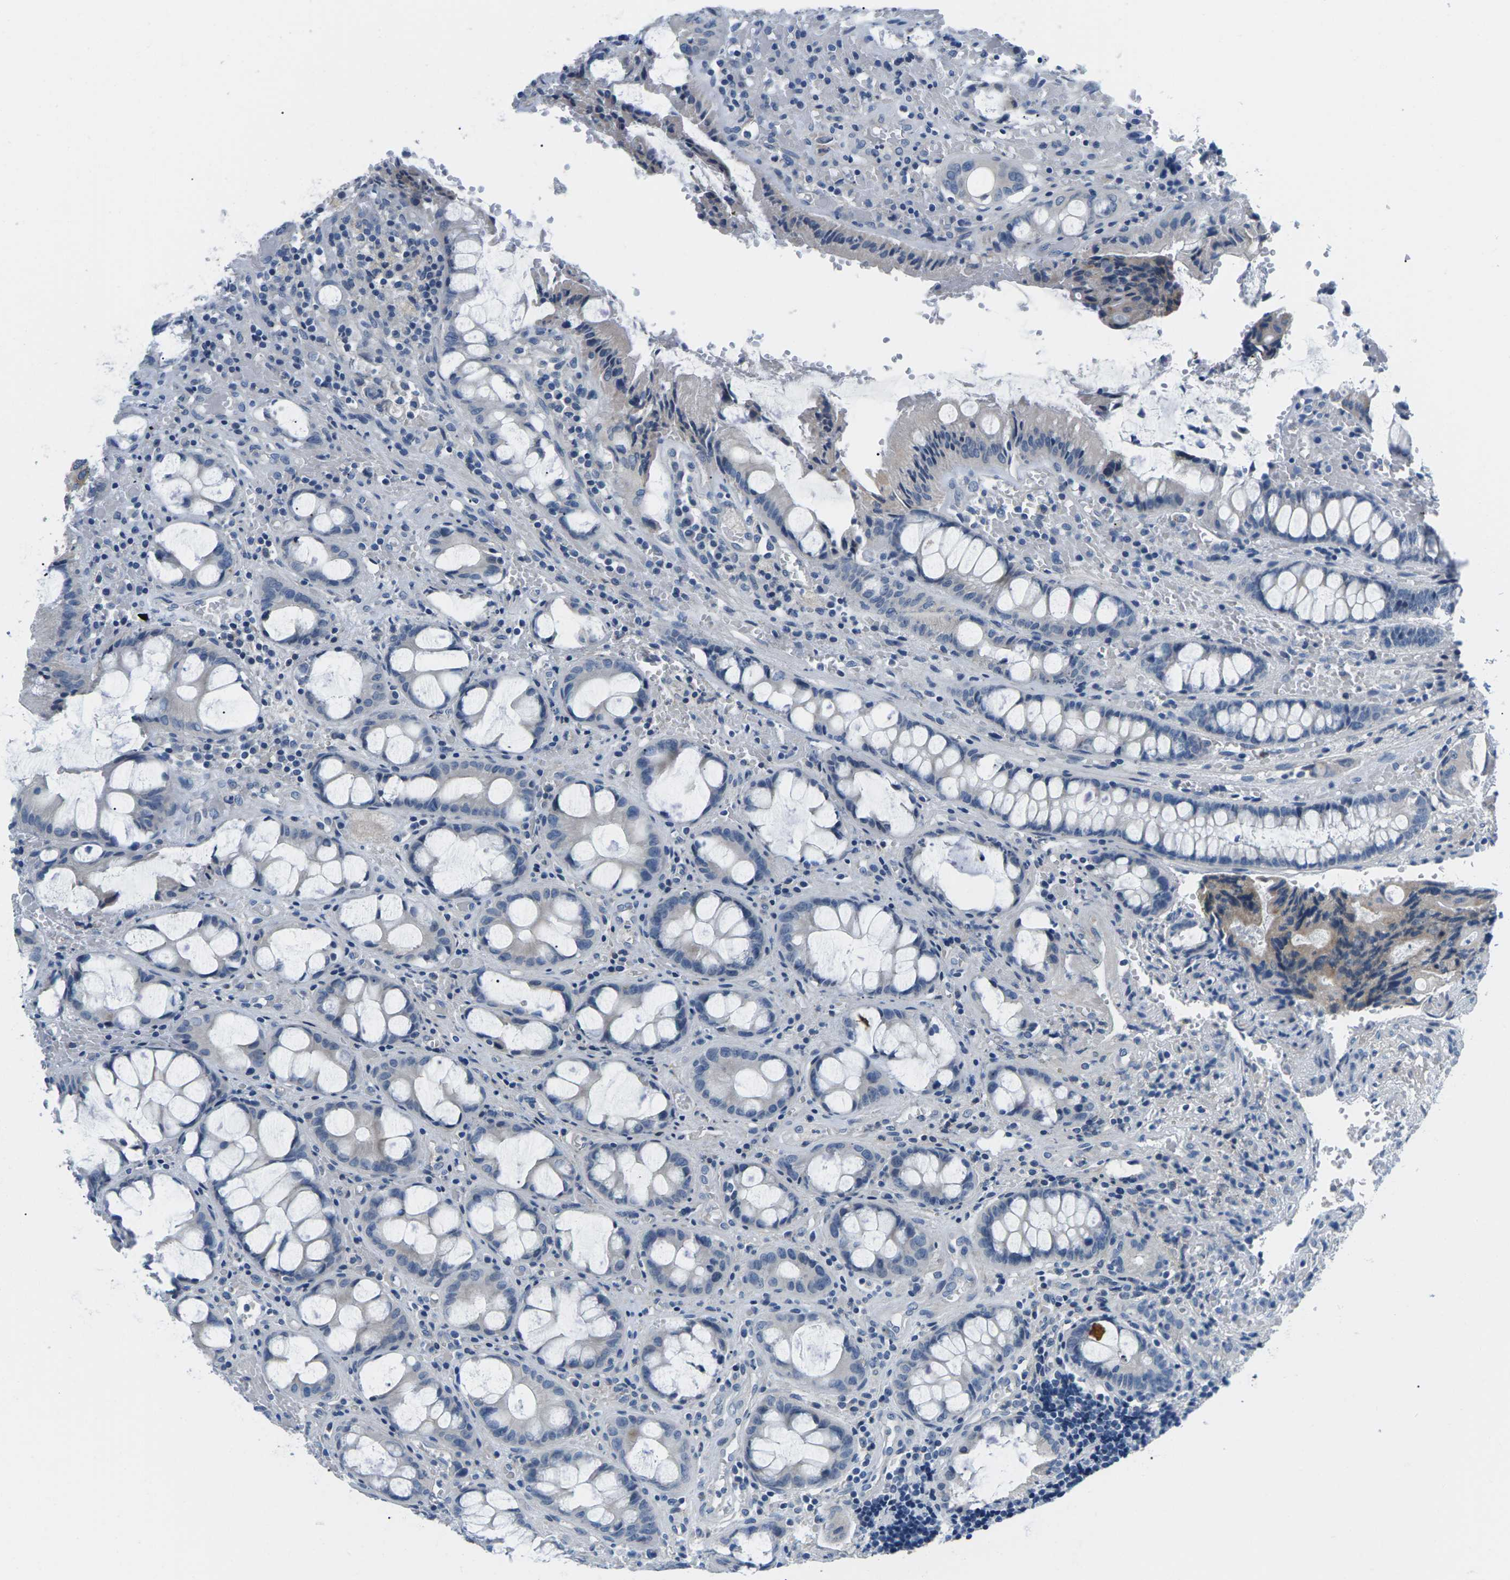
{"staining": {"intensity": "weak", "quantity": "<25%", "location": "cytoplasmic/membranous"}, "tissue": "colorectal cancer", "cell_type": "Tumor cells", "image_type": "cancer", "snomed": [{"axis": "morphology", "description": "Adenocarcinoma, NOS"}, {"axis": "topography", "description": "Colon"}], "caption": "An image of adenocarcinoma (colorectal) stained for a protein shows no brown staining in tumor cells.", "gene": "TSPAN2", "patient": {"sex": "female", "age": 57}}